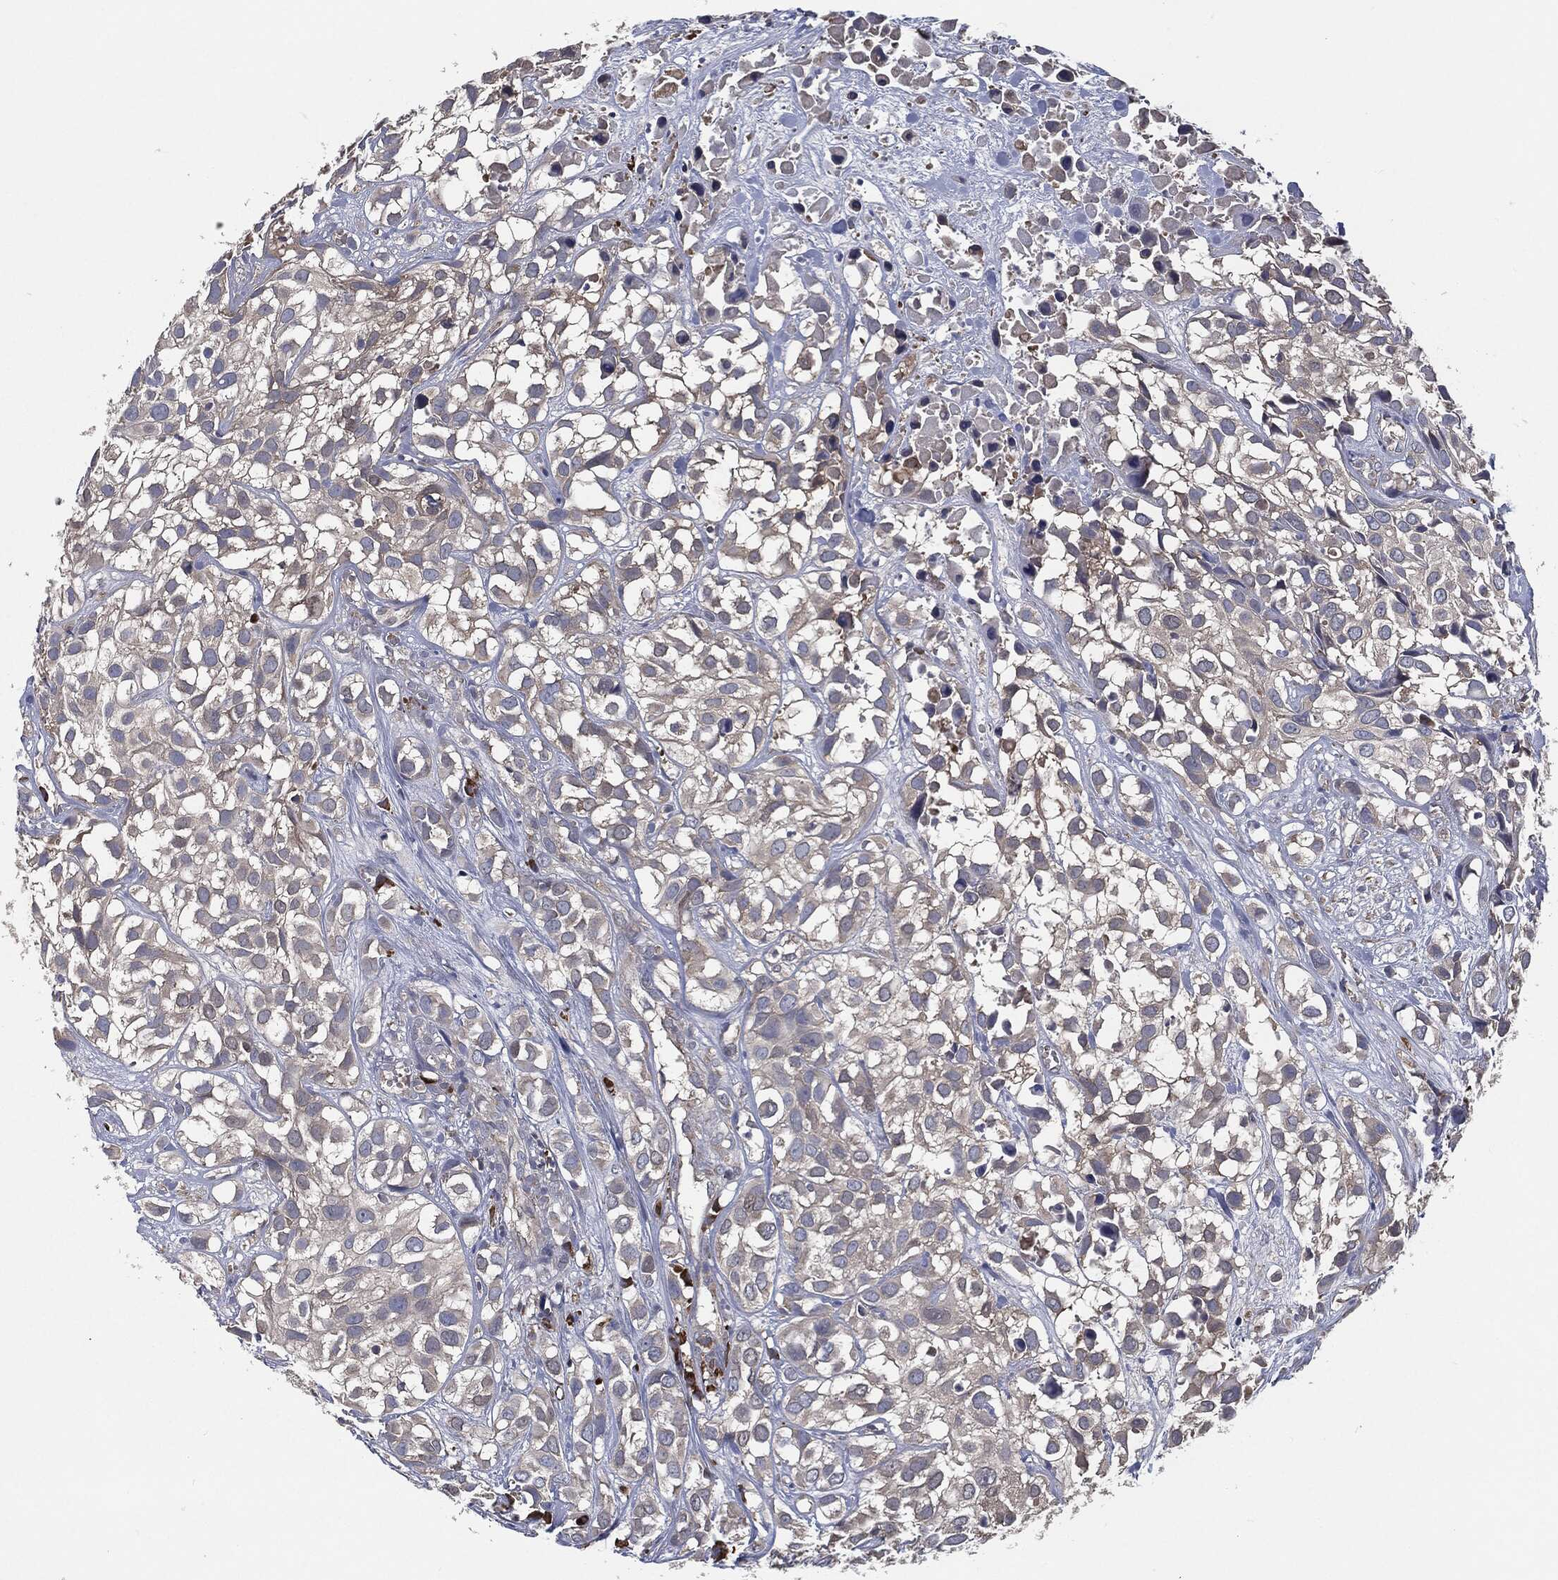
{"staining": {"intensity": "moderate", "quantity": "<25%", "location": "cytoplasmic/membranous"}, "tissue": "urothelial cancer", "cell_type": "Tumor cells", "image_type": "cancer", "snomed": [{"axis": "morphology", "description": "Urothelial carcinoma, High grade"}, {"axis": "topography", "description": "Urinary bladder"}], "caption": "This is a photomicrograph of immunohistochemistry (IHC) staining of urothelial cancer, which shows moderate expression in the cytoplasmic/membranous of tumor cells.", "gene": "PRDX4", "patient": {"sex": "male", "age": 56}}